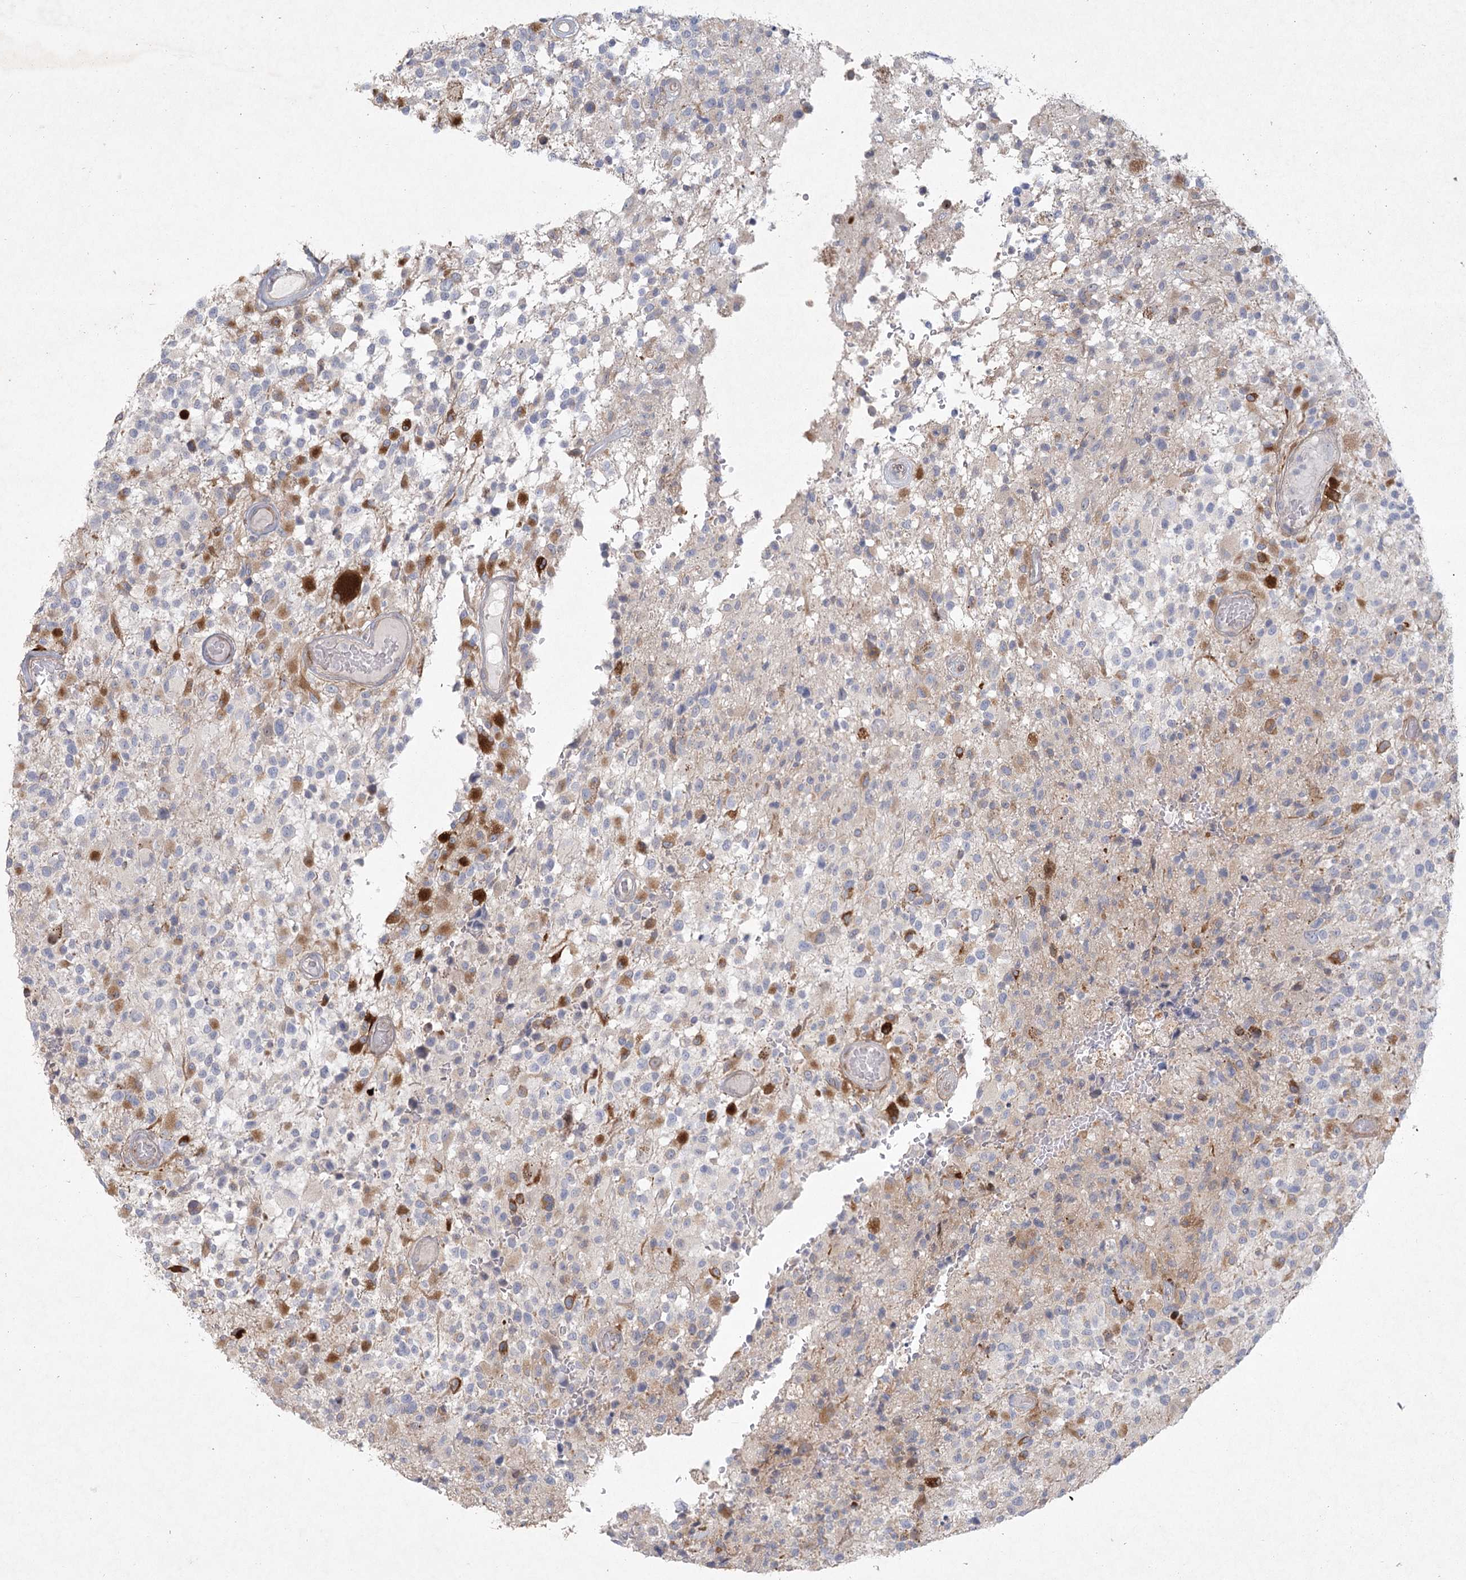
{"staining": {"intensity": "strong", "quantity": "<25%", "location": "cytoplasmic/membranous"}, "tissue": "glioma", "cell_type": "Tumor cells", "image_type": "cancer", "snomed": [{"axis": "morphology", "description": "Glioma, malignant, High grade"}, {"axis": "morphology", "description": "Glioblastoma, NOS"}, {"axis": "topography", "description": "Brain"}], "caption": "Tumor cells display medium levels of strong cytoplasmic/membranous staining in about <25% of cells in glioma.", "gene": "FAM110C", "patient": {"sex": "male", "age": 60}}